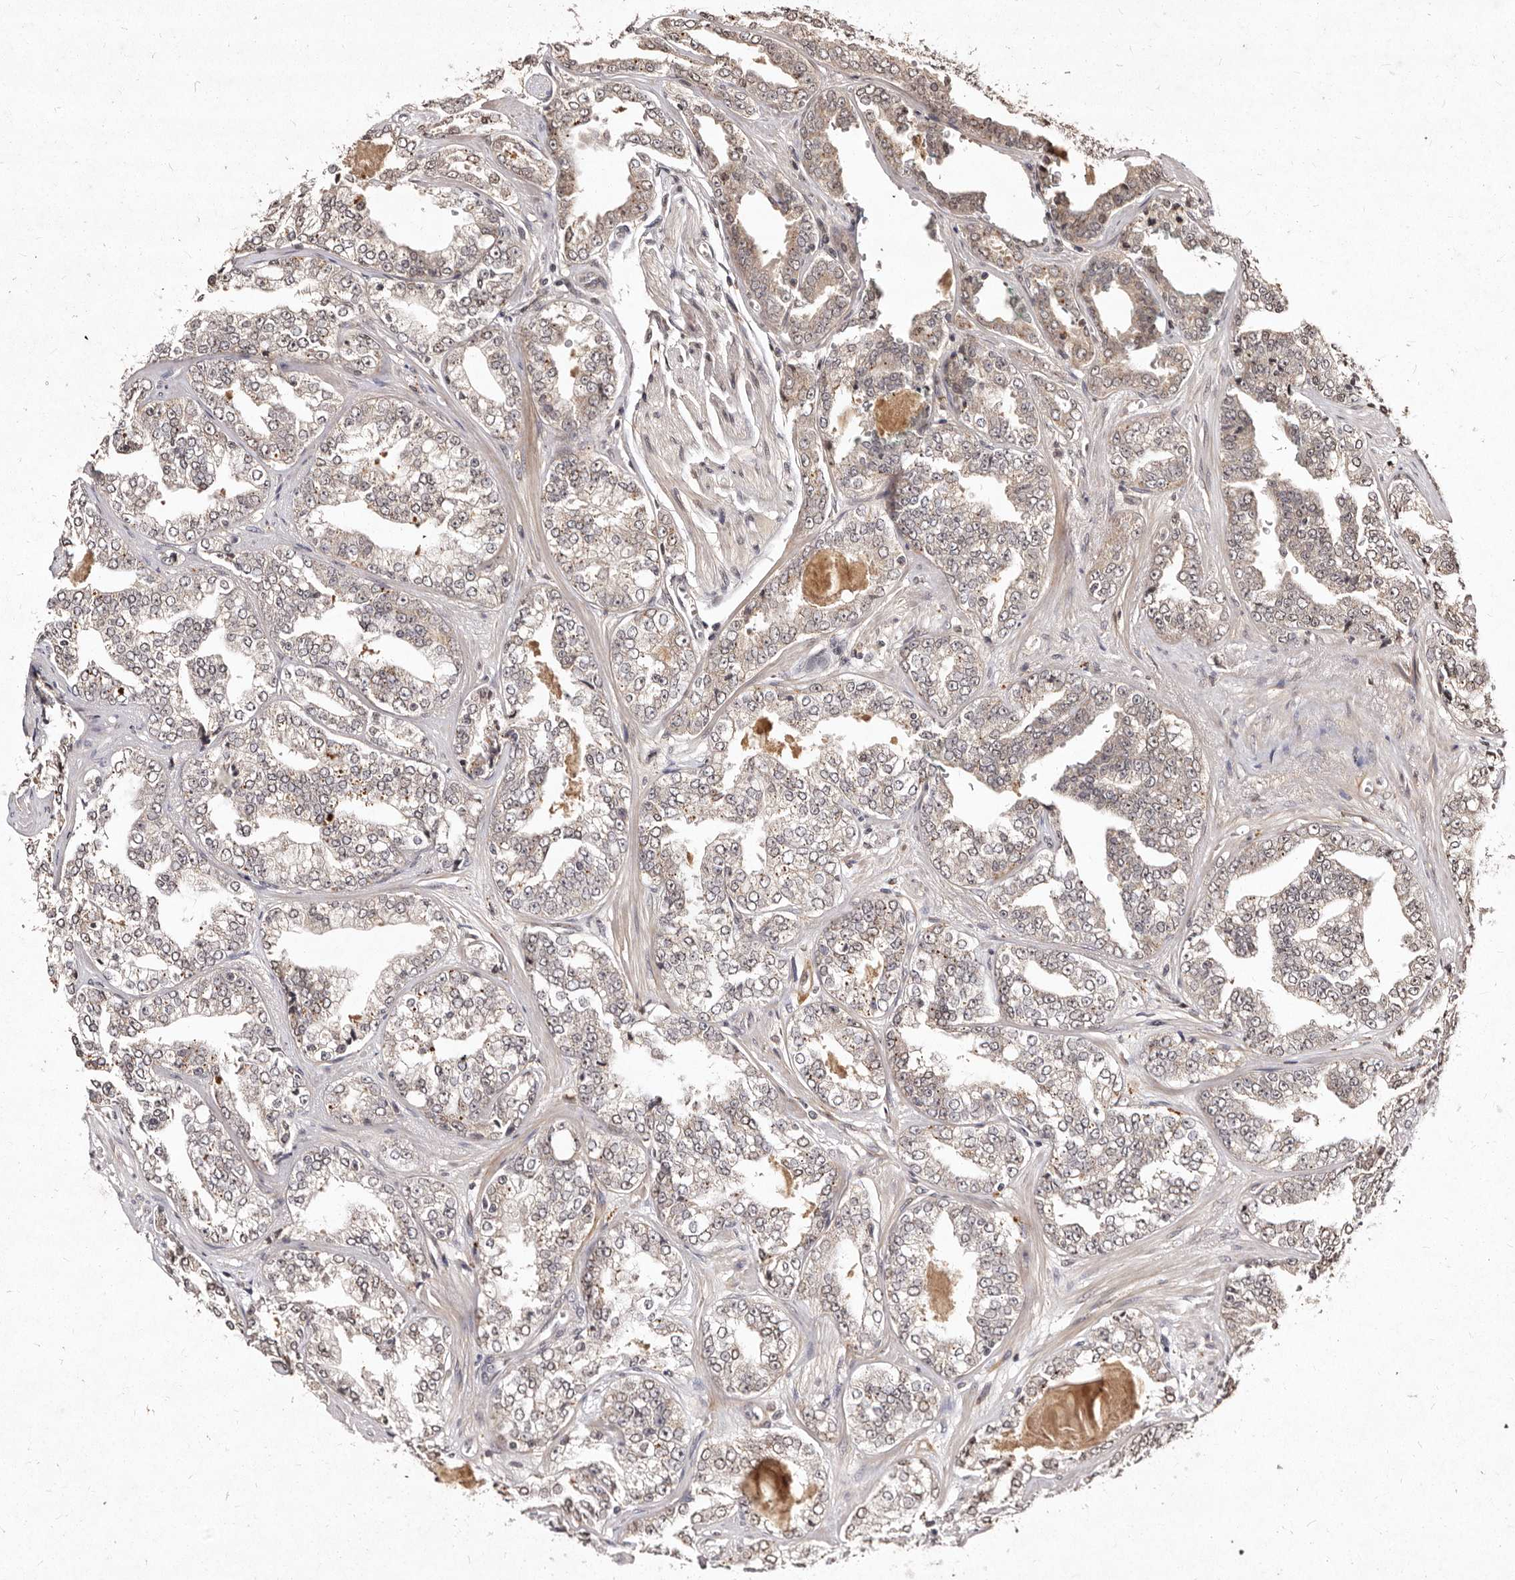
{"staining": {"intensity": "weak", "quantity": "<25%", "location": "cytoplasmic/membranous"}, "tissue": "prostate cancer", "cell_type": "Tumor cells", "image_type": "cancer", "snomed": [{"axis": "morphology", "description": "Adenocarcinoma, High grade"}, {"axis": "topography", "description": "Prostate"}], "caption": "DAB immunohistochemical staining of human prostate high-grade adenocarcinoma exhibits no significant expression in tumor cells.", "gene": "LCORL", "patient": {"sex": "male", "age": 71}}